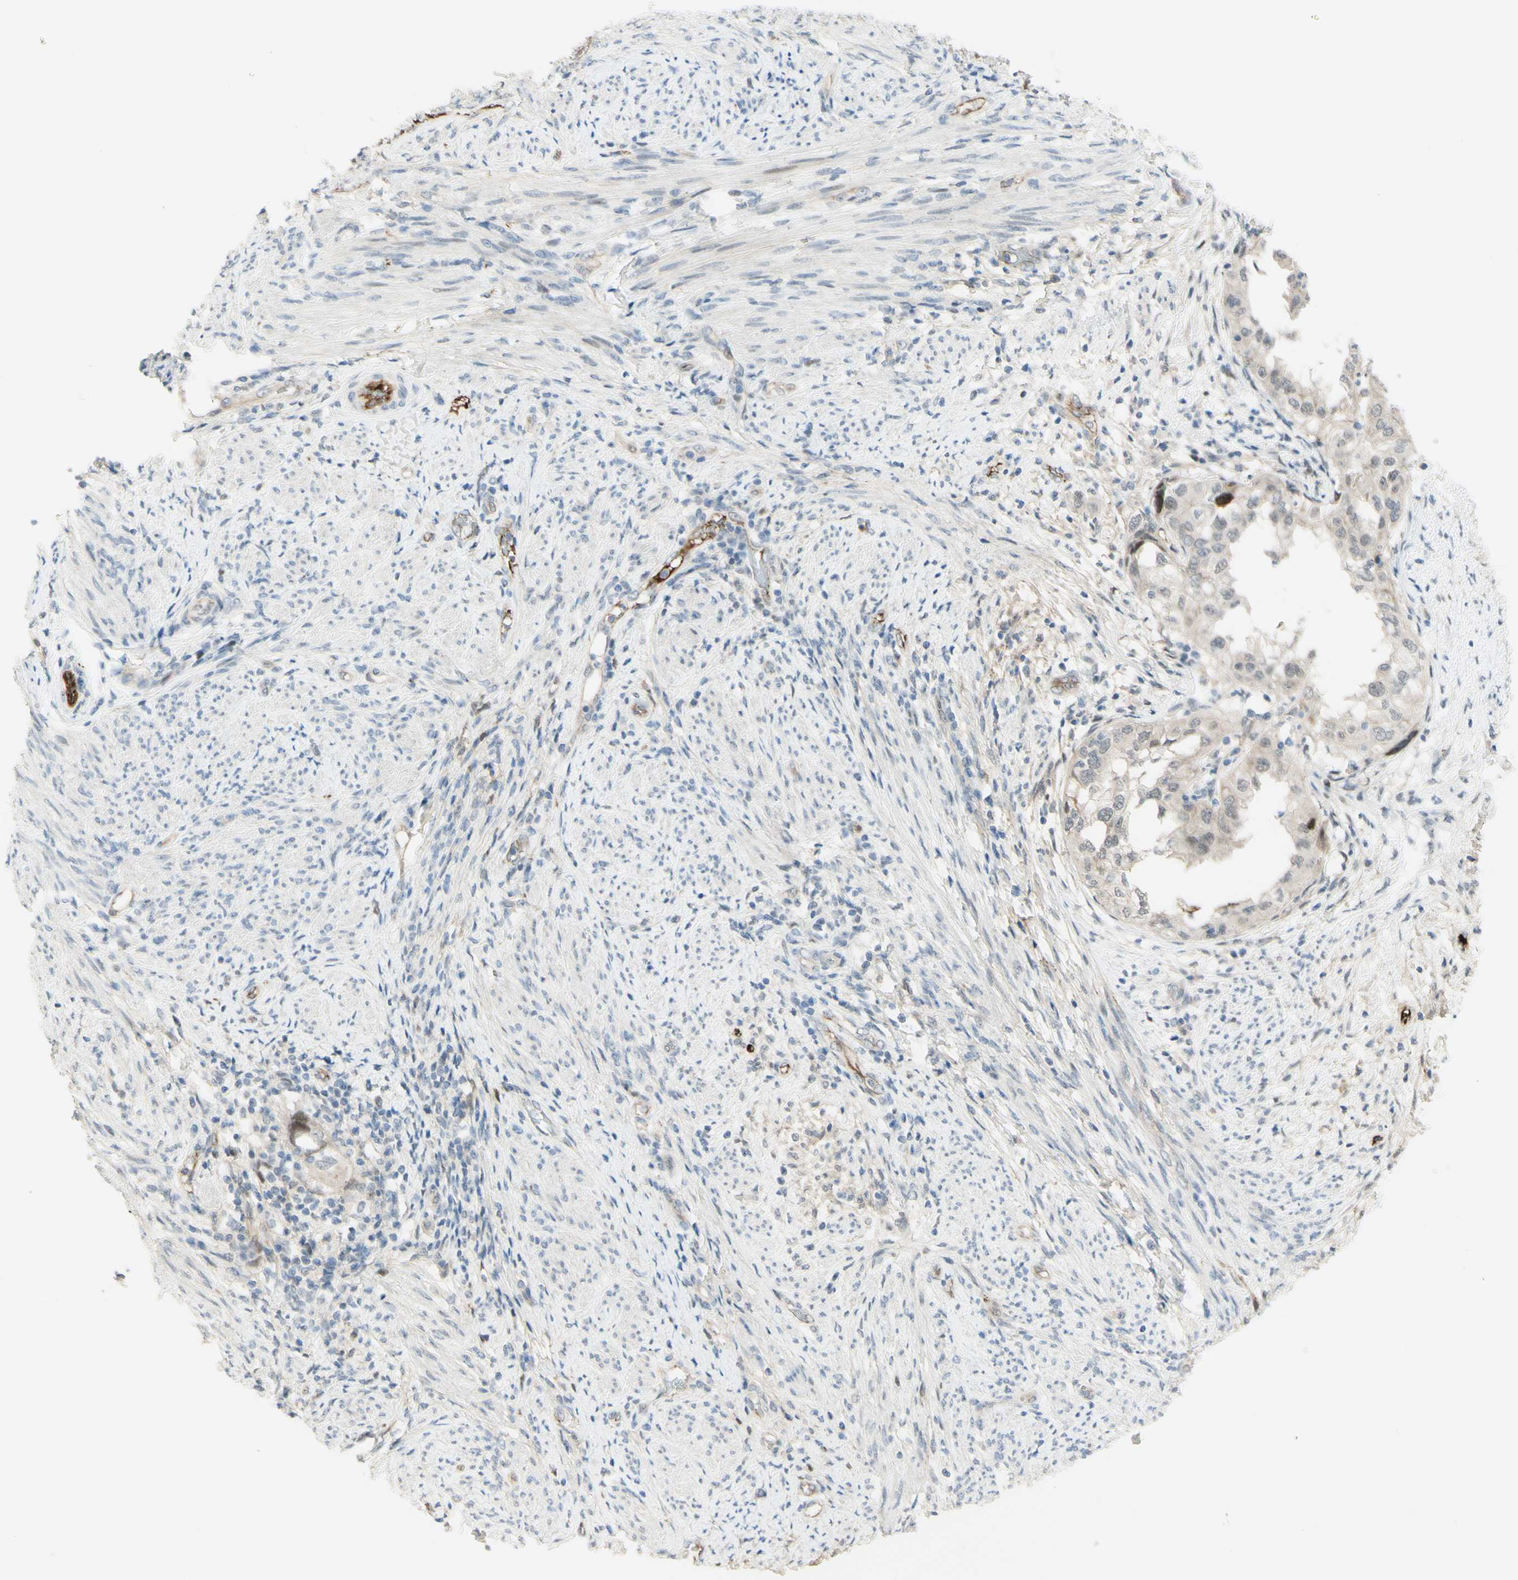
{"staining": {"intensity": "weak", "quantity": "<25%", "location": "cytoplasmic/membranous"}, "tissue": "endometrial cancer", "cell_type": "Tumor cells", "image_type": "cancer", "snomed": [{"axis": "morphology", "description": "Adenocarcinoma, NOS"}, {"axis": "topography", "description": "Endometrium"}], "caption": "Immunohistochemical staining of endometrial cancer reveals no significant positivity in tumor cells. (Brightfield microscopy of DAB IHC at high magnification).", "gene": "ANGPT2", "patient": {"sex": "female", "age": 85}}